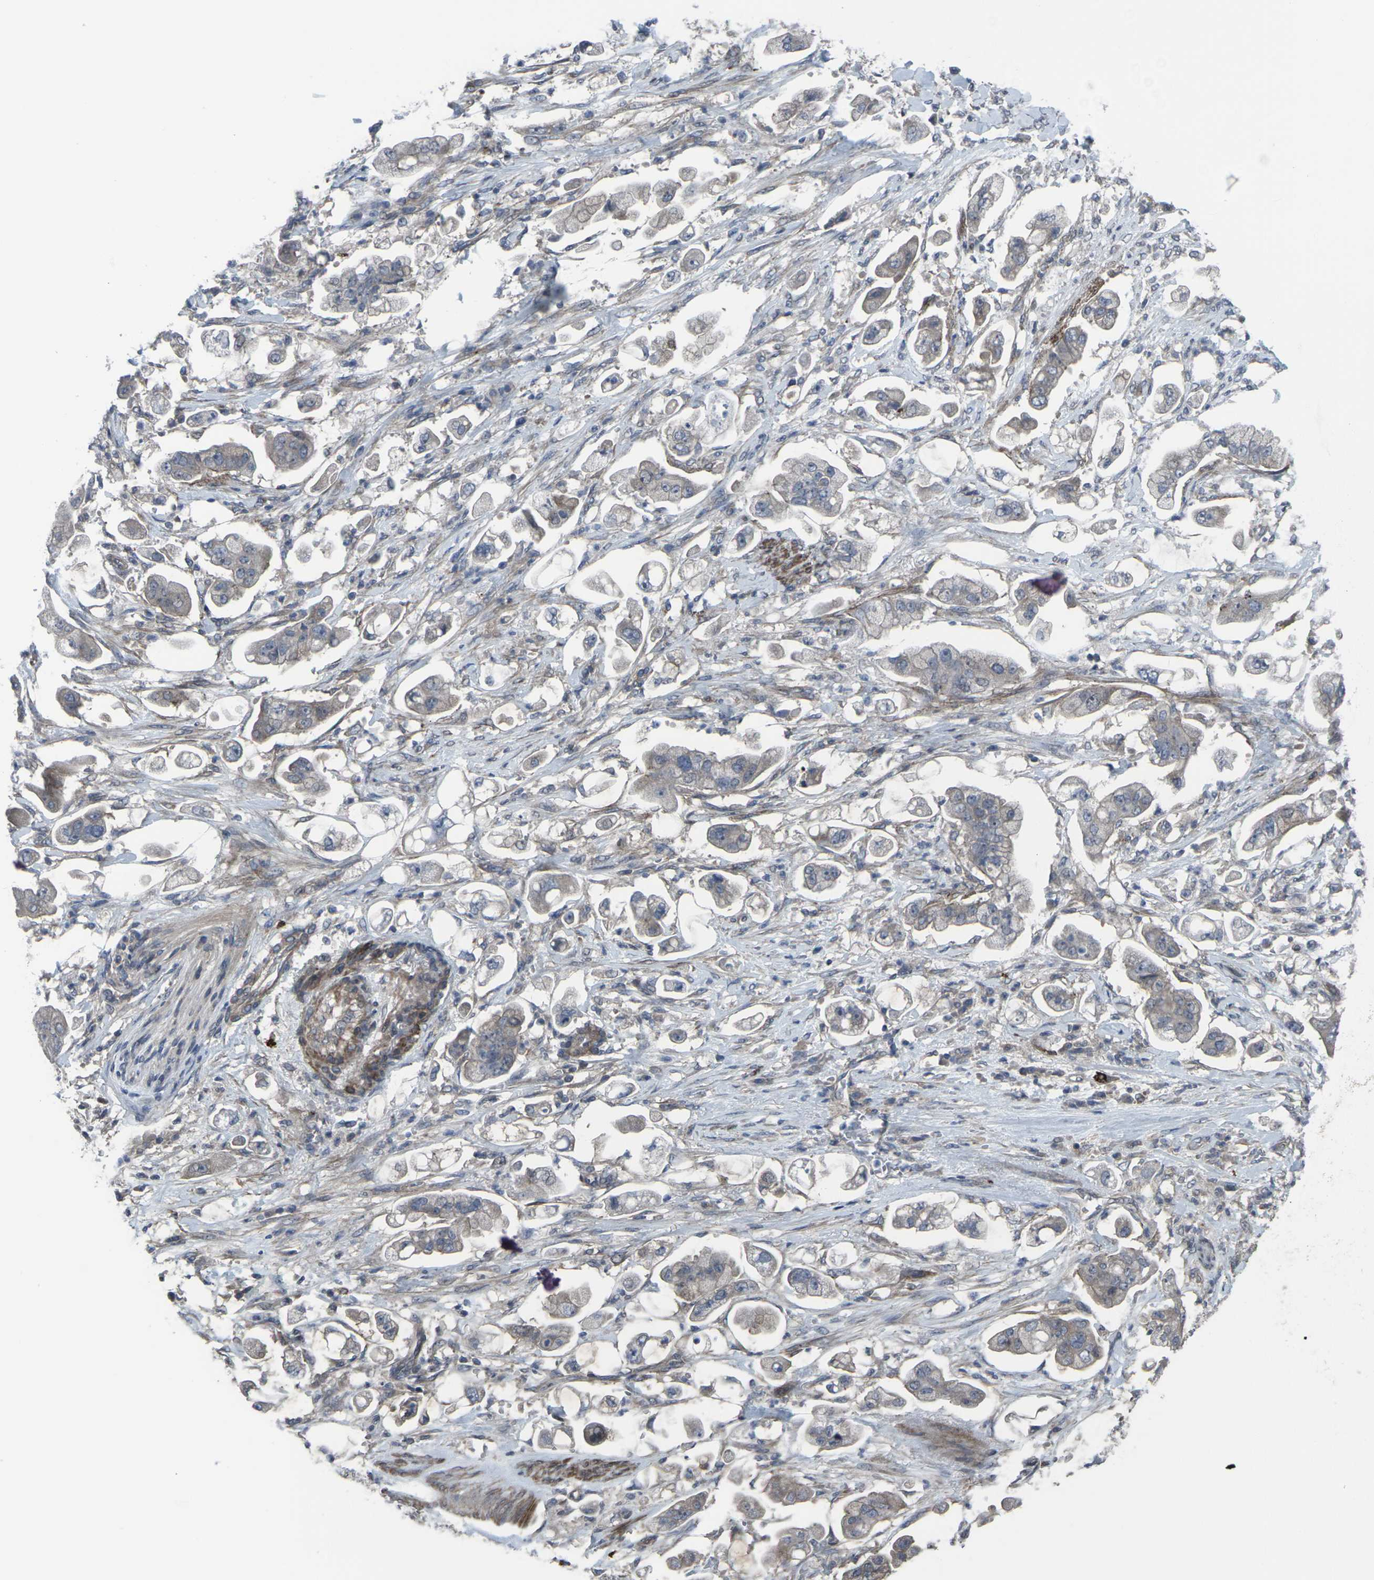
{"staining": {"intensity": "weak", "quantity": "<25%", "location": "cytoplasmic/membranous"}, "tissue": "stomach cancer", "cell_type": "Tumor cells", "image_type": "cancer", "snomed": [{"axis": "morphology", "description": "Adenocarcinoma, NOS"}, {"axis": "topography", "description": "Stomach"}], "caption": "This is a photomicrograph of IHC staining of stomach adenocarcinoma, which shows no positivity in tumor cells.", "gene": "CCR10", "patient": {"sex": "male", "age": 62}}